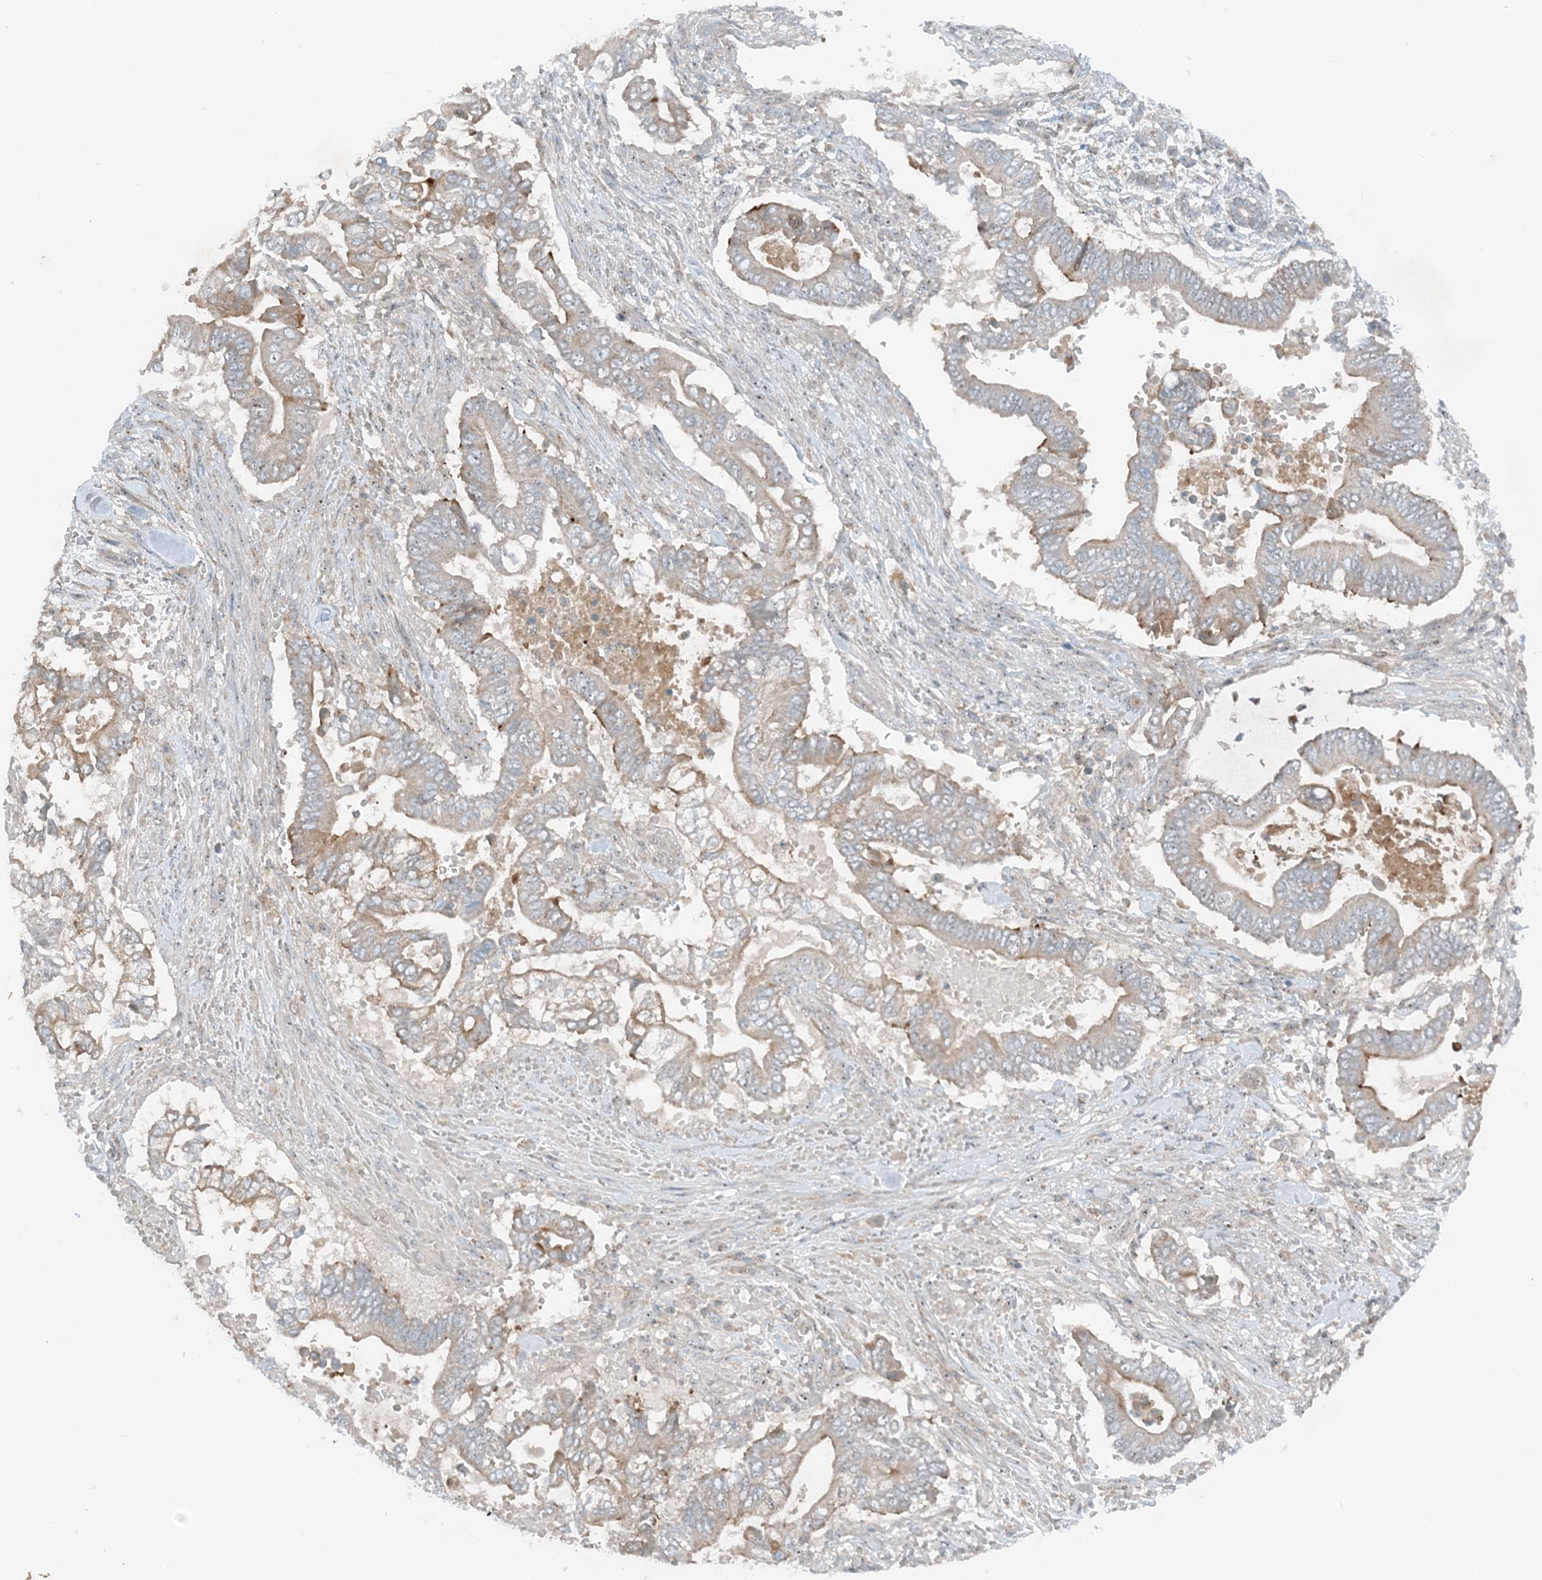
{"staining": {"intensity": "weak", "quantity": "25%-75%", "location": "cytoplasmic/membranous"}, "tissue": "pancreatic cancer", "cell_type": "Tumor cells", "image_type": "cancer", "snomed": [{"axis": "morphology", "description": "Adenocarcinoma, NOS"}, {"axis": "topography", "description": "Pancreas"}], "caption": "An image of human pancreatic cancer (adenocarcinoma) stained for a protein shows weak cytoplasmic/membranous brown staining in tumor cells.", "gene": "MITD1", "patient": {"sex": "male", "age": 68}}